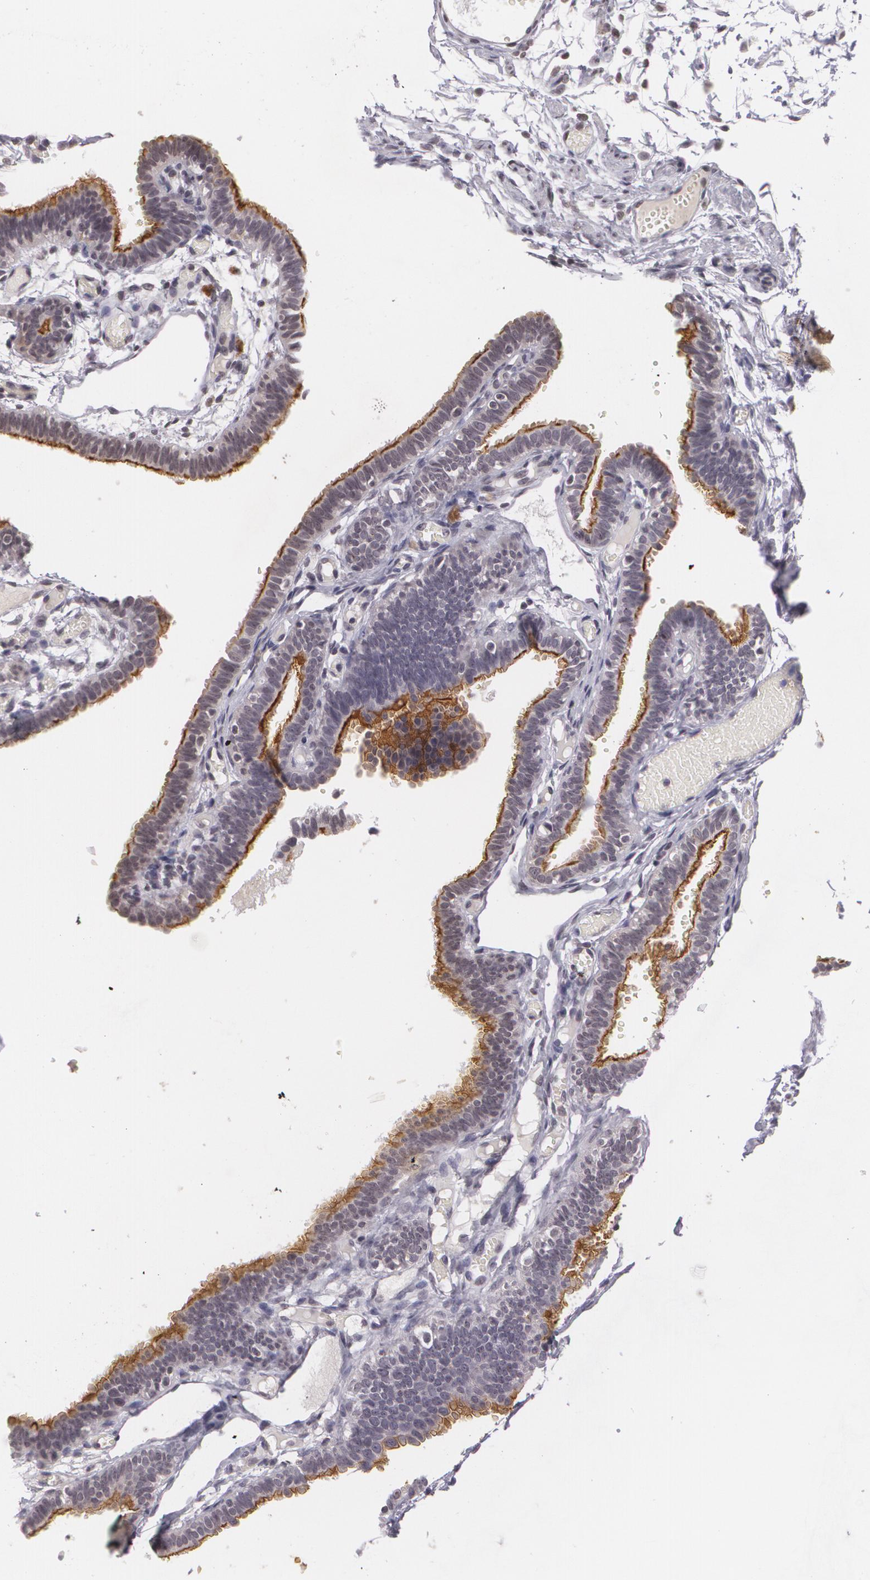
{"staining": {"intensity": "moderate", "quantity": ">75%", "location": "cytoplasmic/membranous"}, "tissue": "fallopian tube", "cell_type": "Glandular cells", "image_type": "normal", "snomed": [{"axis": "morphology", "description": "Normal tissue, NOS"}, {"axis": "topography", "description": "Fallopian tube"}], "caption": "Protein staining of benign fallopian tube reveals moderate cytoplasmic/membranous positivity in approximately >75% of glandular cells.", "gene": "MUC1", "patient": {"sex": "female", "age": 29}}